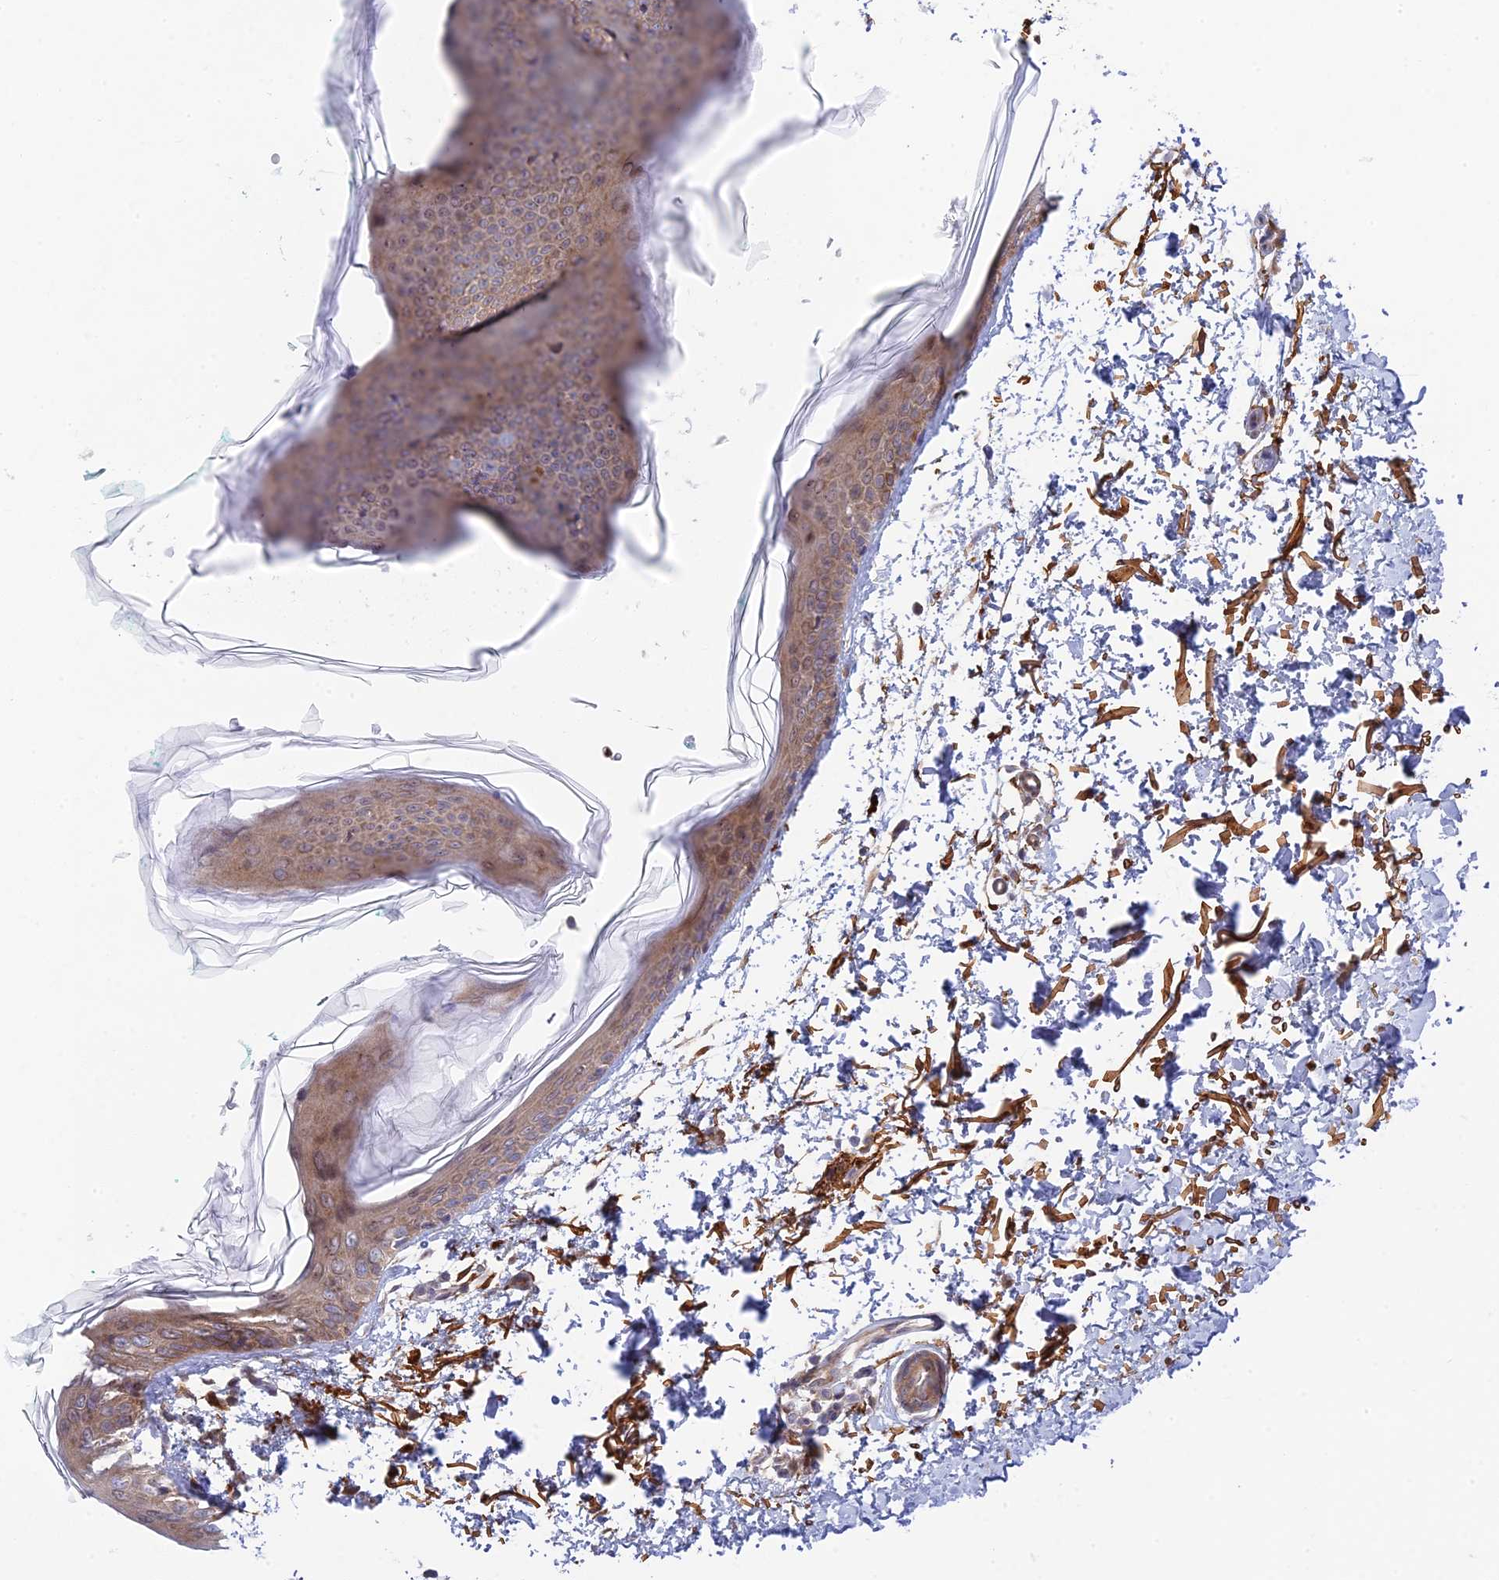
{"staining": {"intensity": "moderate", "quantity": "25%-75%", "location": "cytoplasmic/membranous"}, "tissue": "skin", "cell_type": "Fibroblasts", "image_type": "normal", "snomed": [{"axis": "morphology", "description": "Normal tissue, NOS"}, {"axis": "topography", "description": "Skin"}], "caption": "Brown immunohistochemical staining in benign skin reveals moderate cytoplasmic/membranous positivity in about 25%-75% of fibroblasts.", "gene": "INCA1", "patient": {"sex": "male", "age": 66}}